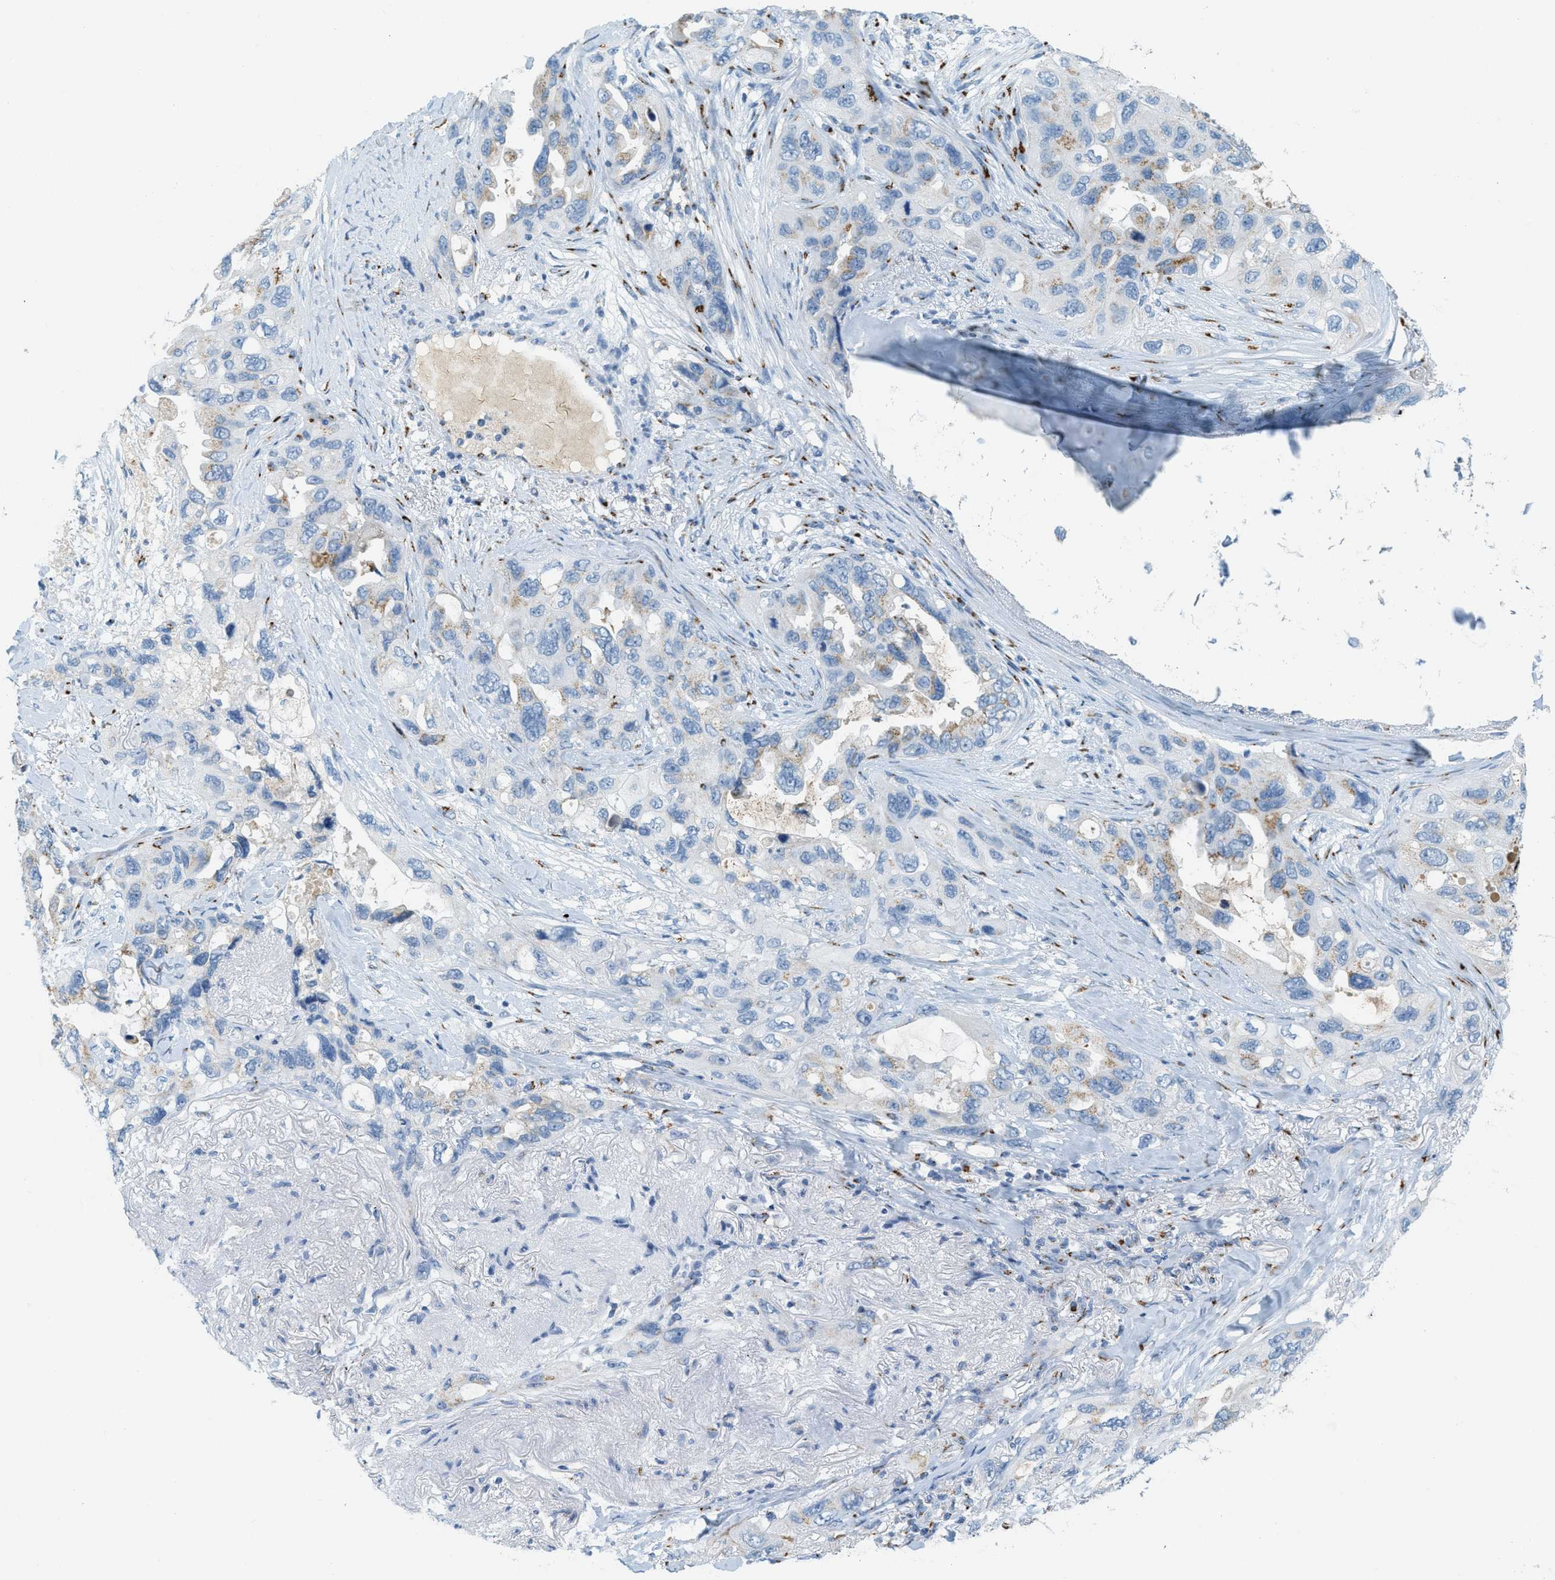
{"staining": {"intensity": "moderate", "quantity": "<25%", "location": "cytoplasmic/membranous"}, "tissue": "lung cancer", "cell_type": "Tumor cells", "image_type": "cancer", "snomed": [{"axis": "morphology", "description": "Squamous cell carcinoma, NOS"}, {"axis": "topography", "description": "Lung"}], "caption": "A low amount of moderate cytoplasmic/membranous positivity is seen in approximately <25% of tumor cells in squamous cell carcinoma (lung) tissue.", "gene": "ENTPD4", "patient": {"sex": "female", "age": 73}}